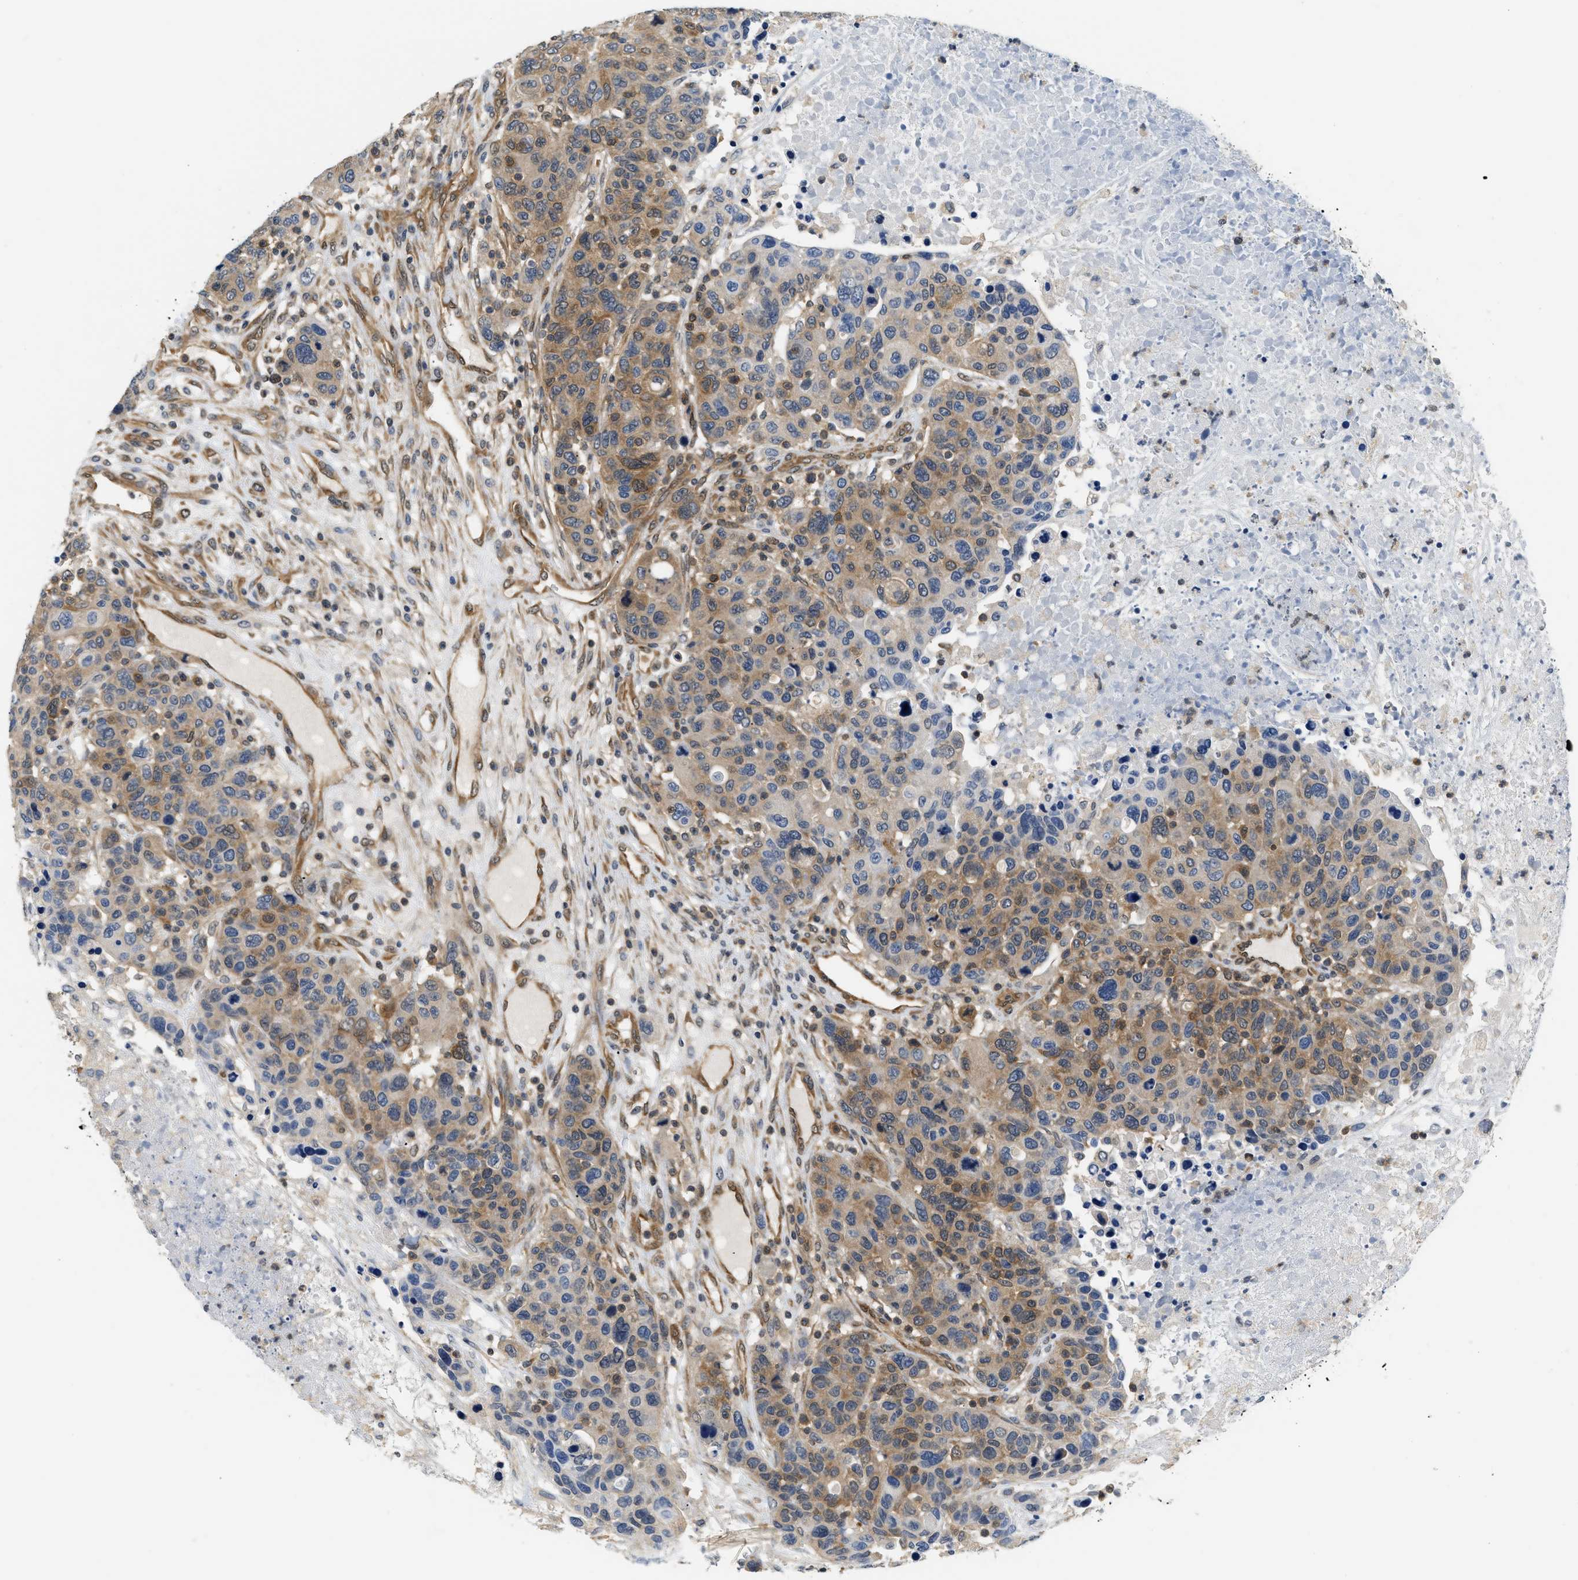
{"staining": {"intensity": "moderate", "quantity": ">75%", "location": "cytoplasmic/membranous,nuclear"}, "tissue": "breast cancer", "cell_type": "Tumor cells", "image_type": "cancer", "snomed": [{"axis": "morphology", "description": "Duct carcinoma"}, {"axis": "topography", "description": "Breast"}], "caption": "Tumor cells show medium levels of moderate cytoplasmic/membranous and nuclear positivity in approximately >75% of cells in breast cancer. (DAB IHC, brown staining for protein, blue staining for nuclei).", "gene": "EIF4EBP2", "patient": {"sex": "female", "age": 37}}